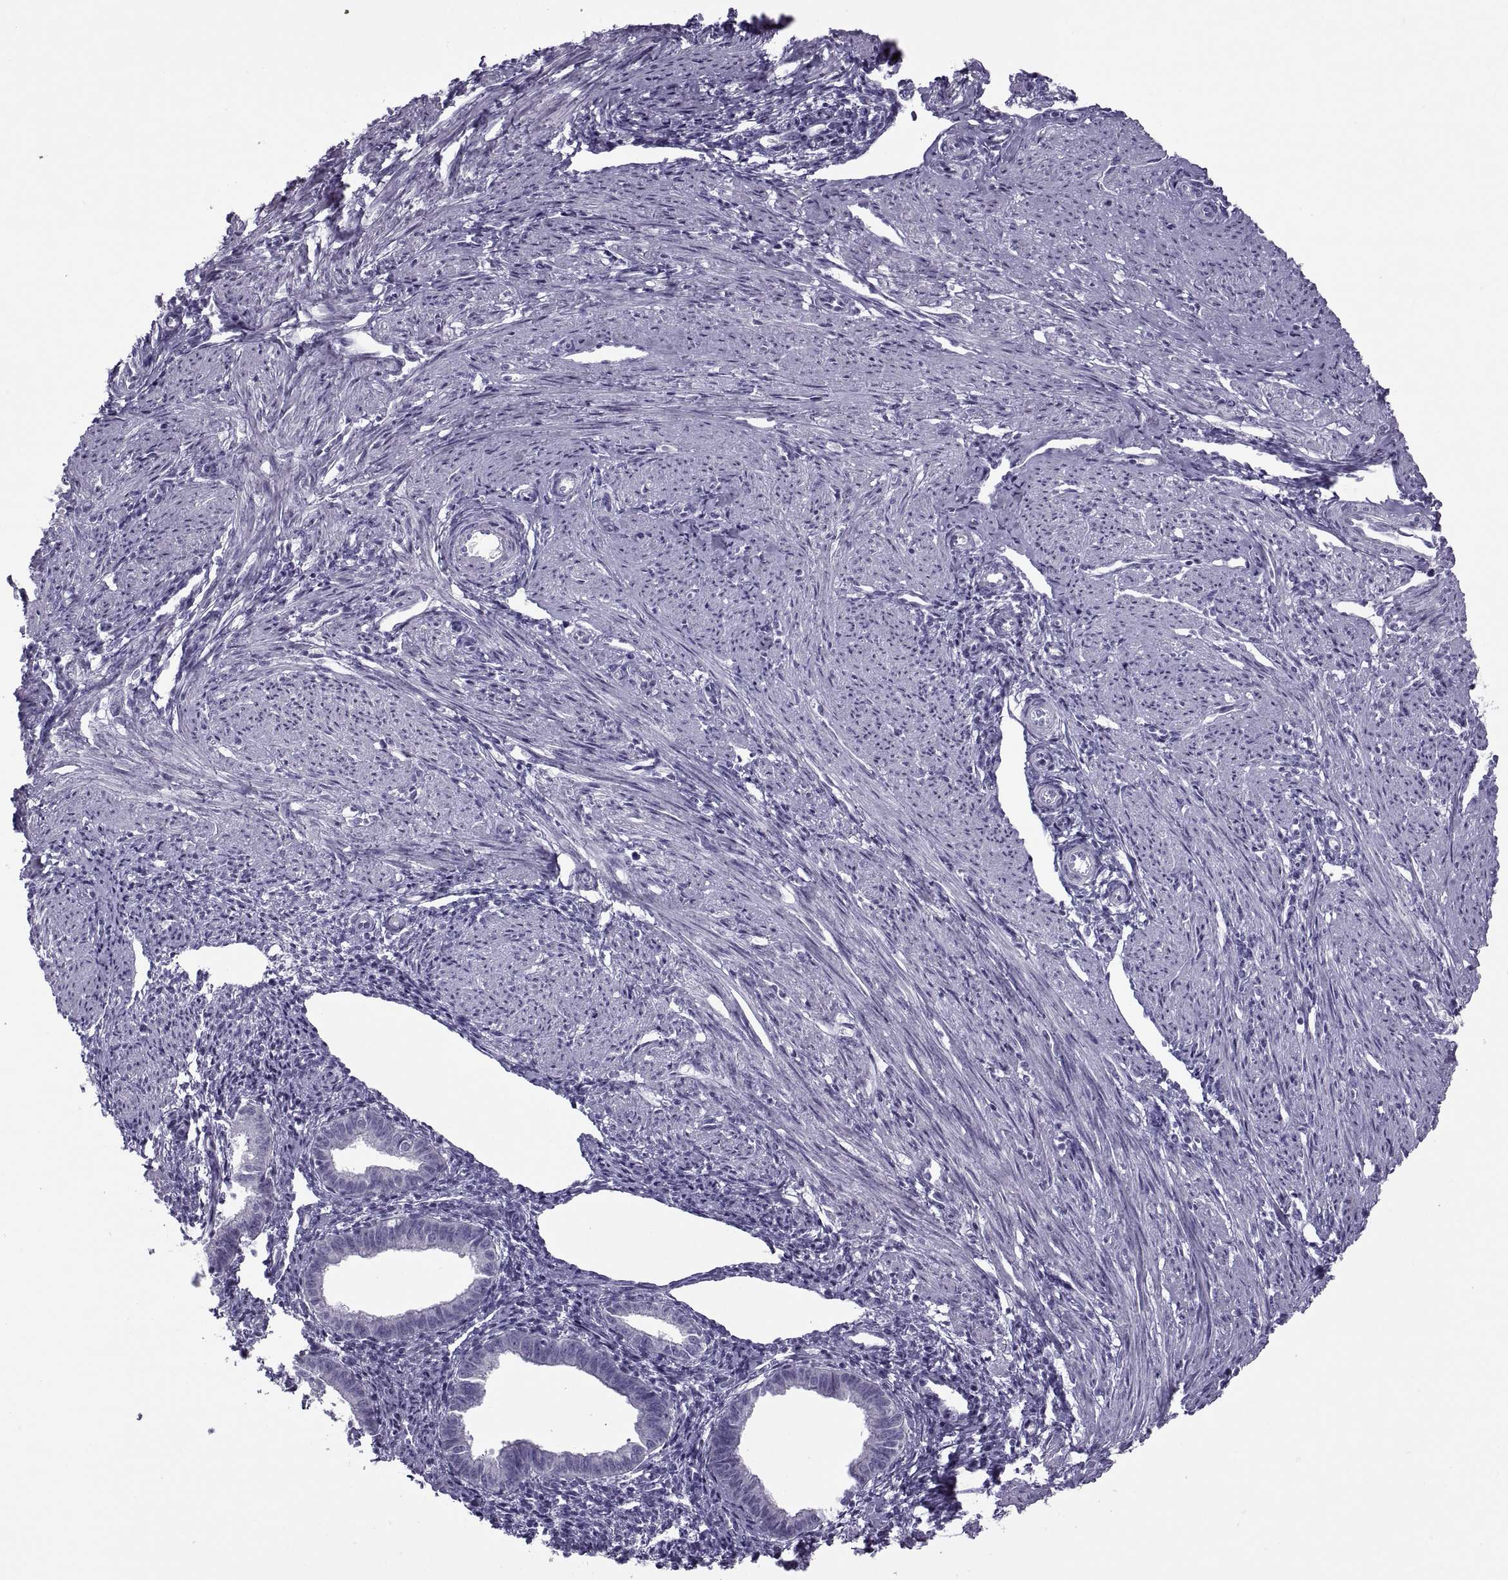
{"staining": {"intensity": "negative", "quantity": "none", "location": "none"}, "tissue": "endometrium", "cell_type": "Cells in endometrial stroma", "image_type": "normal", "snomed": [{"axis": "morphology", "description": "Normal tissue, NOS"}, {"axis": "topography", "description": "Endometrium"}], "caption": "This is a histopathology image of IHC staining of normal endometrium, which shows no positivity in cells in endometrial stroma.", "gene": "RLBP1", "patient": {"sex": "female", "age": 37}}